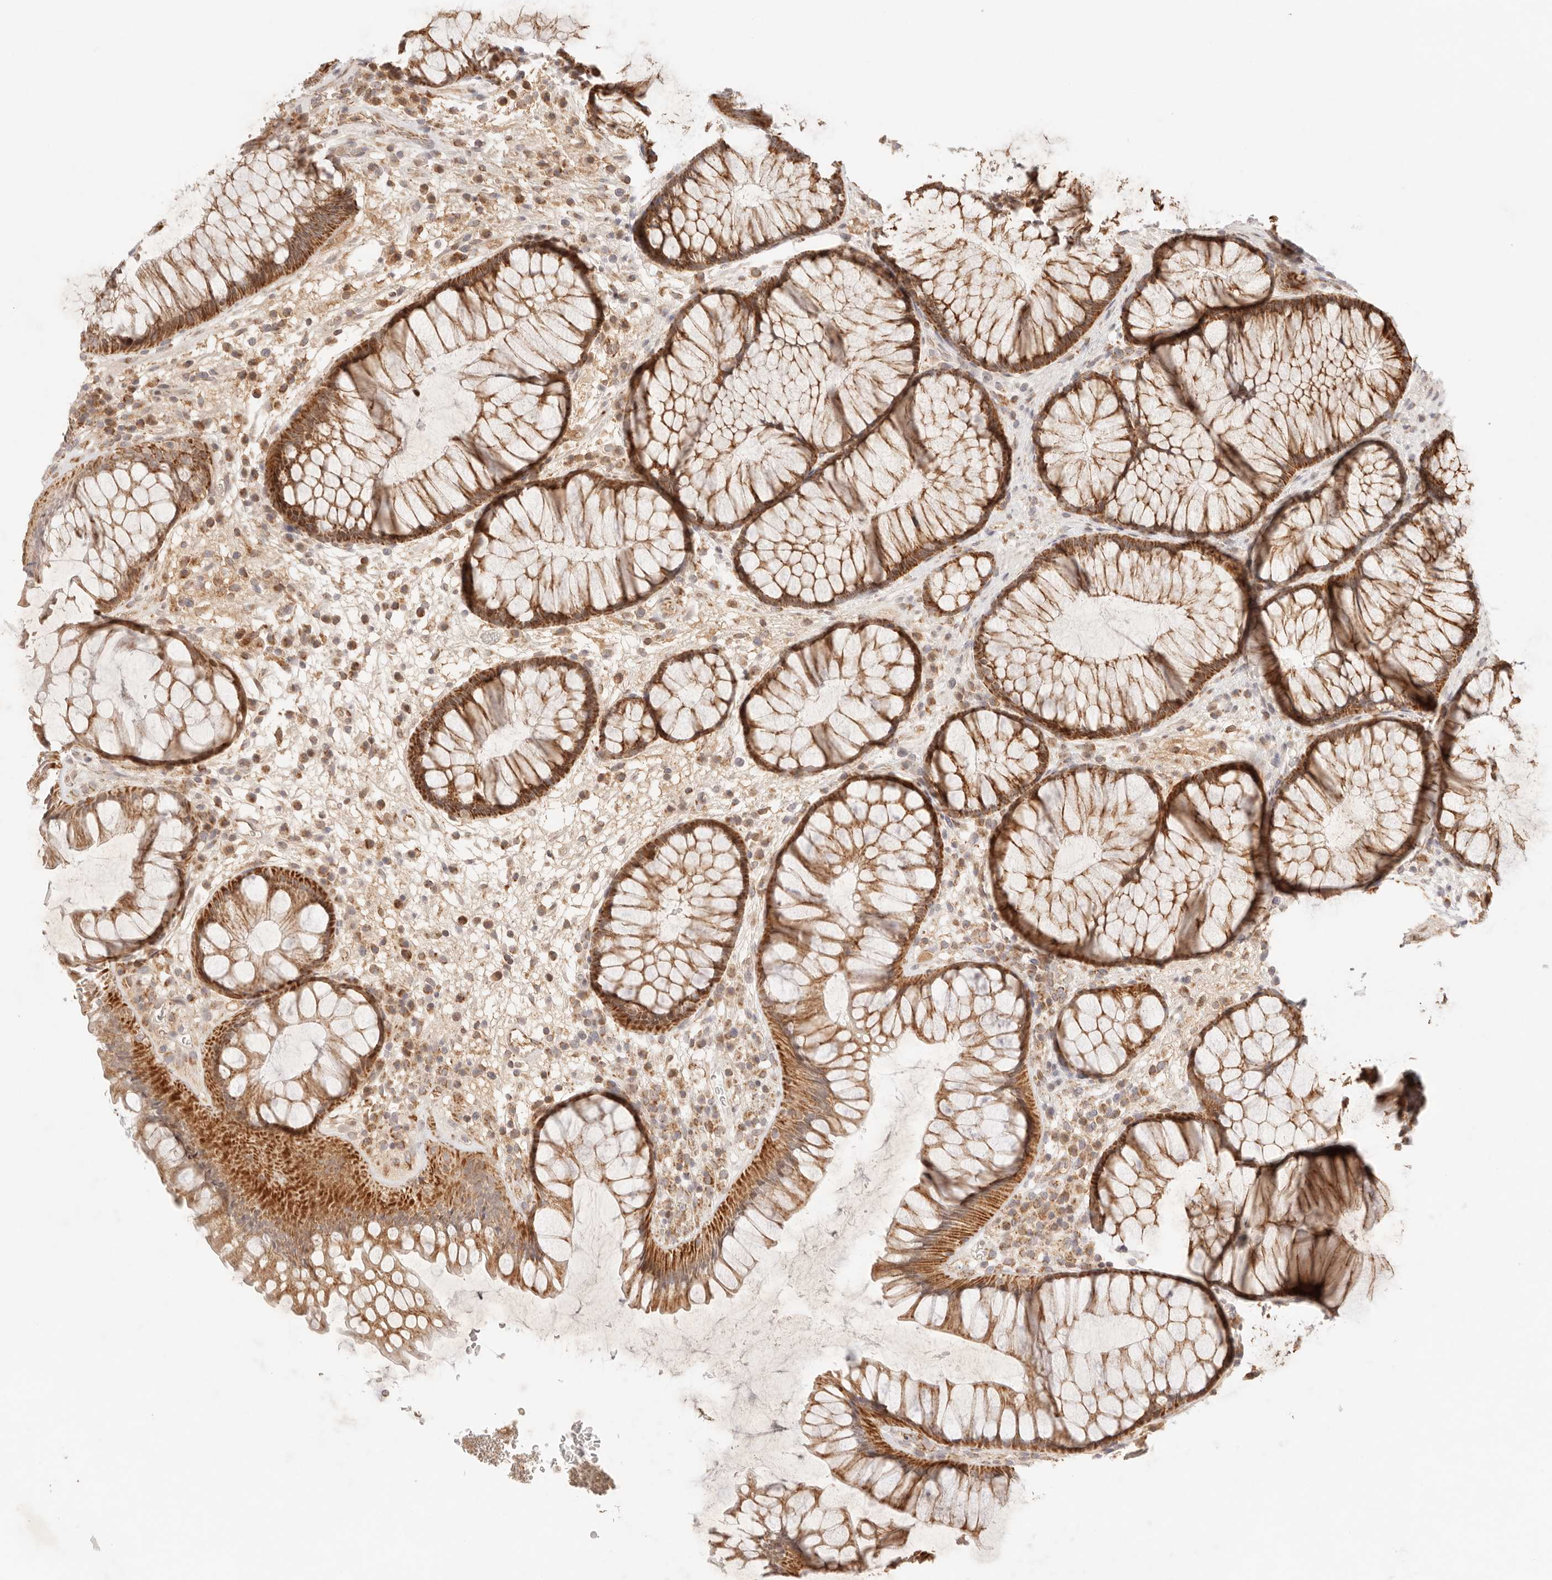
{"staining": {"intensity": "strong", "quantity": ">75%", "location": "cytoplasmic/membranous"}, "tissue": "rectum", "cell_type": "Glandular cells", "image_type": "normal", "snomed": [{"axis": "morphology", "description": "Normal tissue, NOS"}, {"axis": "topography", "description": "Rectum"}], "caption": "Immunohistochemical staining of benign rectum demonstrates strong cytoplasmic/membranous protein staining in about >75% of glandular cells. (IHC, brightfield microscopy, high magnification).", "gene": "COA6", "patient": {"sex": "male", "age": 51}}